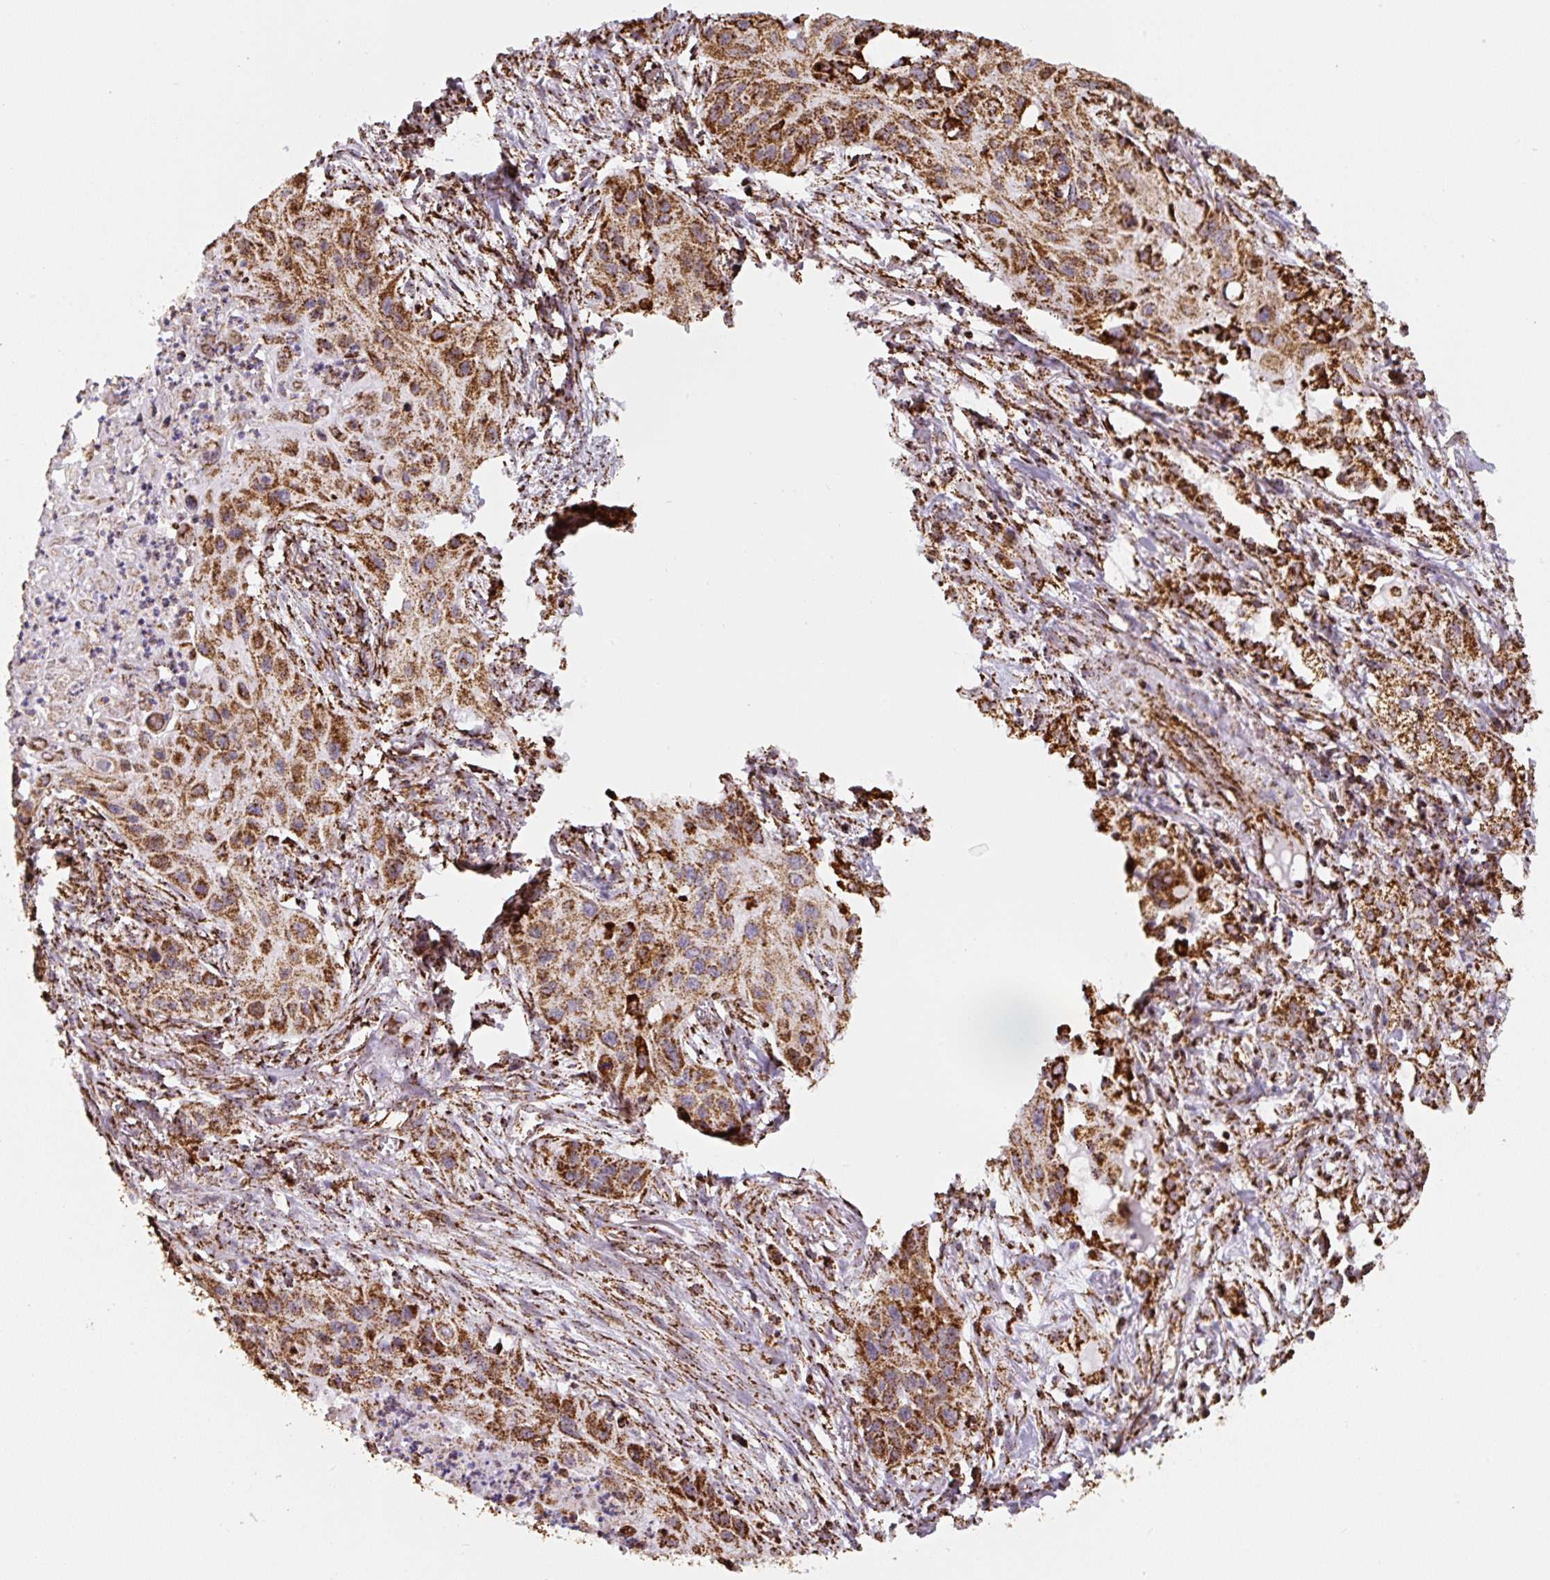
{"staining": {"intensity": "strong", "quantity": ">75%", "location": "cytoplasmic/membranous"}, "tissue": "lung cancer", "cell_type": "Tumor cells", "image_type": "cancer", "snomed": [{"axis": "morphology", "description": "Squamous cell carcinoma, NOS"}, {"axis": "topography", "description": "Lung"}], "caption": "The histopathology image demonstrates immunohistochemical staining of lung squamous cell carcinoma. There is strong cytoplasmic/membranous staining is seen in about >75% of tumor cells.", "gene": "ATP5F1A", "patient": {"sex": "male", "age": 71}}